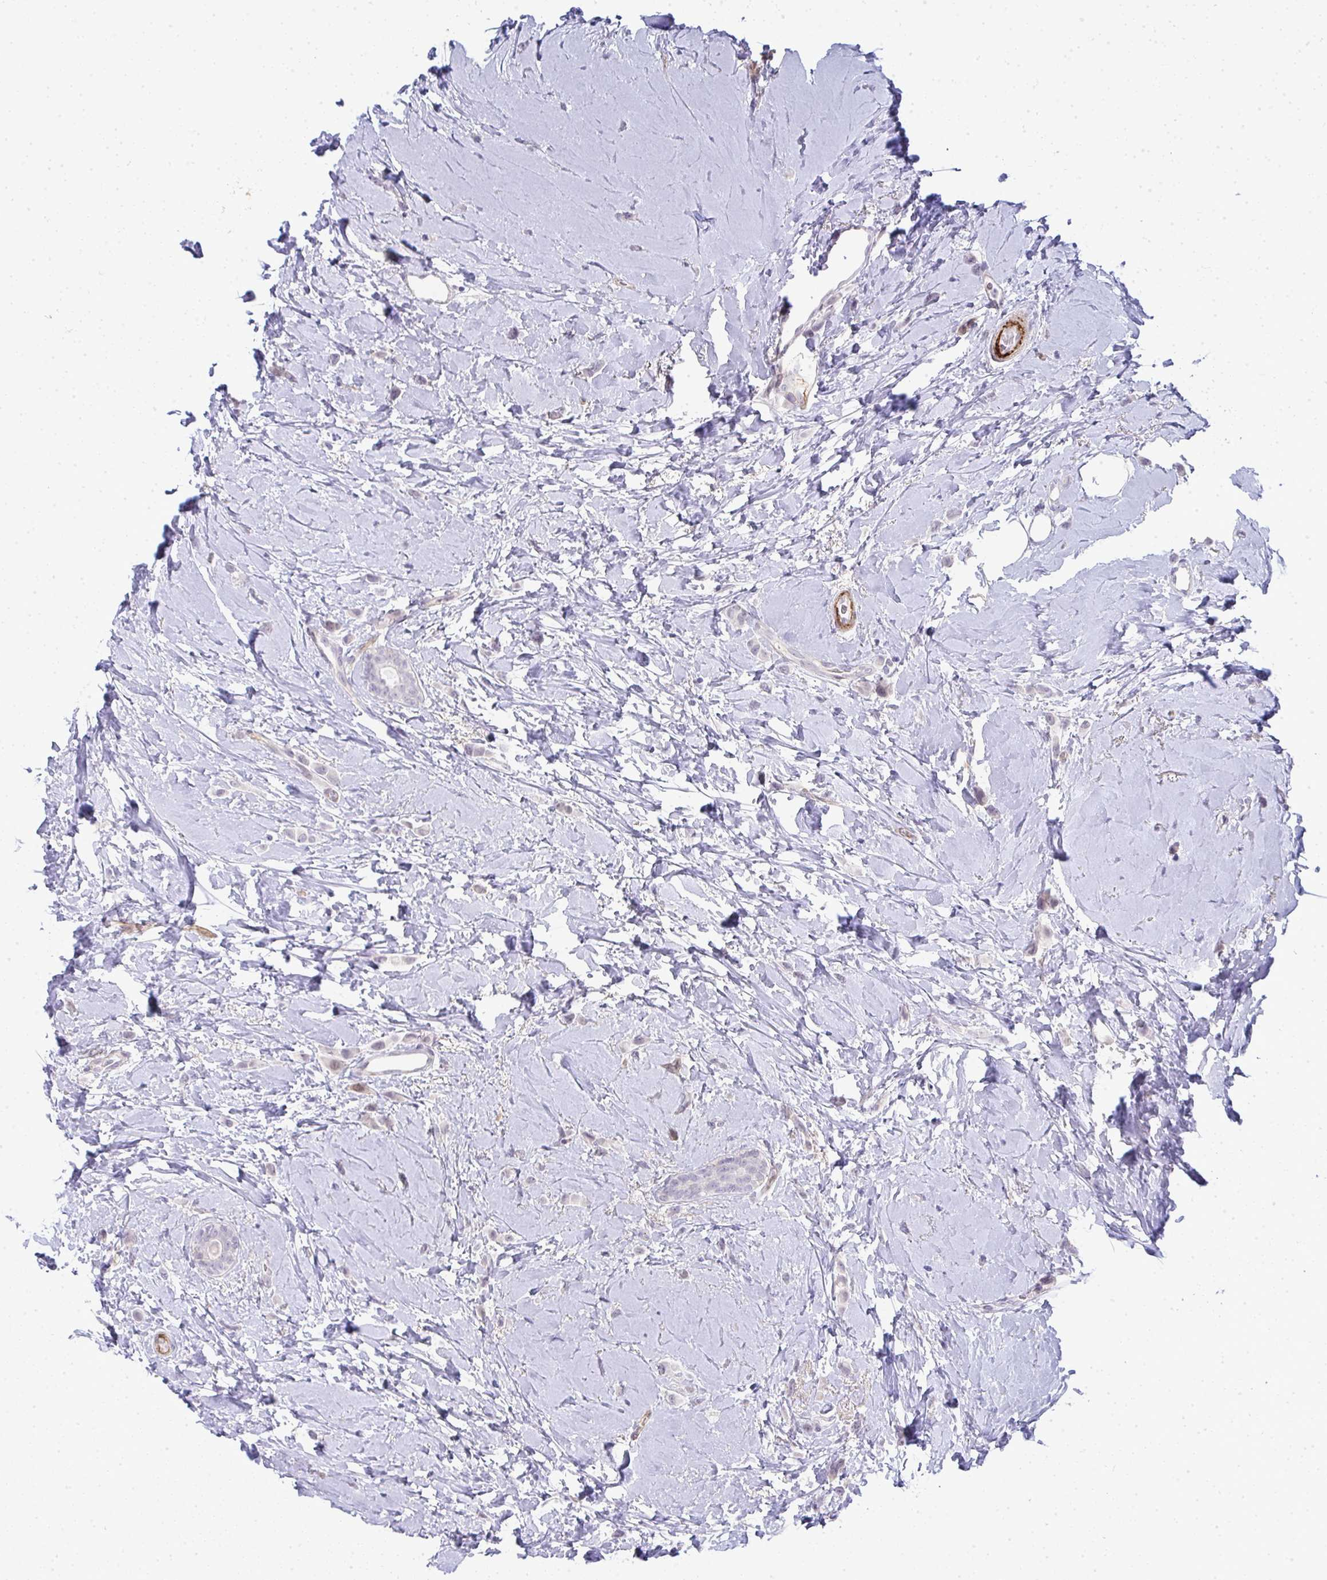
{"staining": {"intensity": "negative", "quantity": "none", "location": "none"}, "tissue": "breast cancer", "cell_type": "Tumor cells", "image_type": "cancer", "snomed": [{"axis": "morphology", "description": "Lobular carcinoma"}, {"axis": "topography", "description": "Breast"}], "caption": "Tumor cells are negative for protein expression in human breast cancer.", "gene": "UBE2S", "patient": {"sex": "female", "age": 66}}